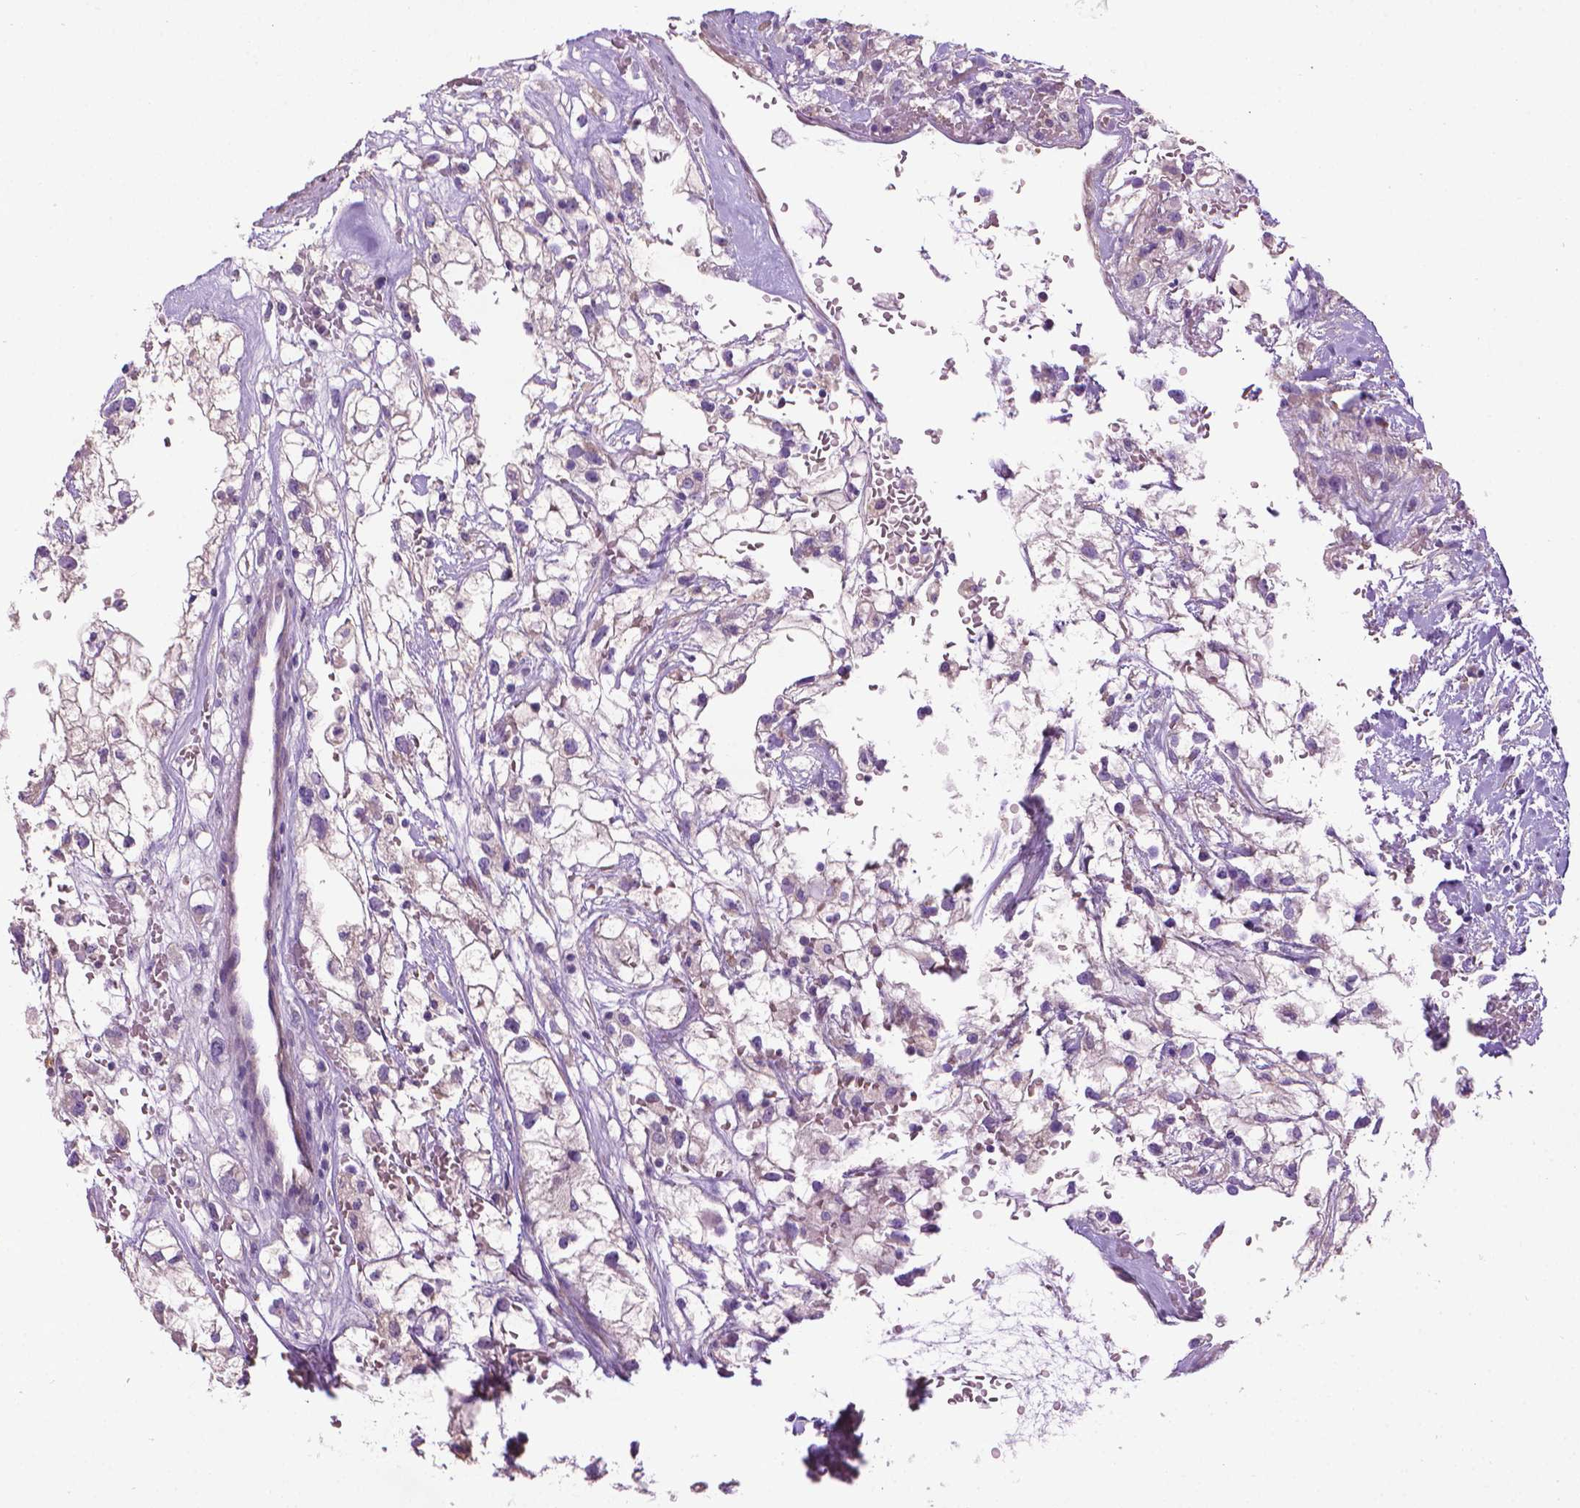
{"staining": {"intensity": "negative", "quantity": "none", "location": "none"}, "tissue": "renal cancer", "cell_type": "Tumor cells", "image_type": "cancer", "snomed": [{"axis": "morphology", "description": "Adenocarcinoma, NOS"}, {"axis": "topography", "description": "Kidney"}], "caption": "A high-resolution image shows immunohistochemistry (IHC) staining of adenocarcinoma (renal), which demonstrates no significant positivity in tumor cells.", "gene": "AQP10", "patient": {"sex": "male", "age": 59}}